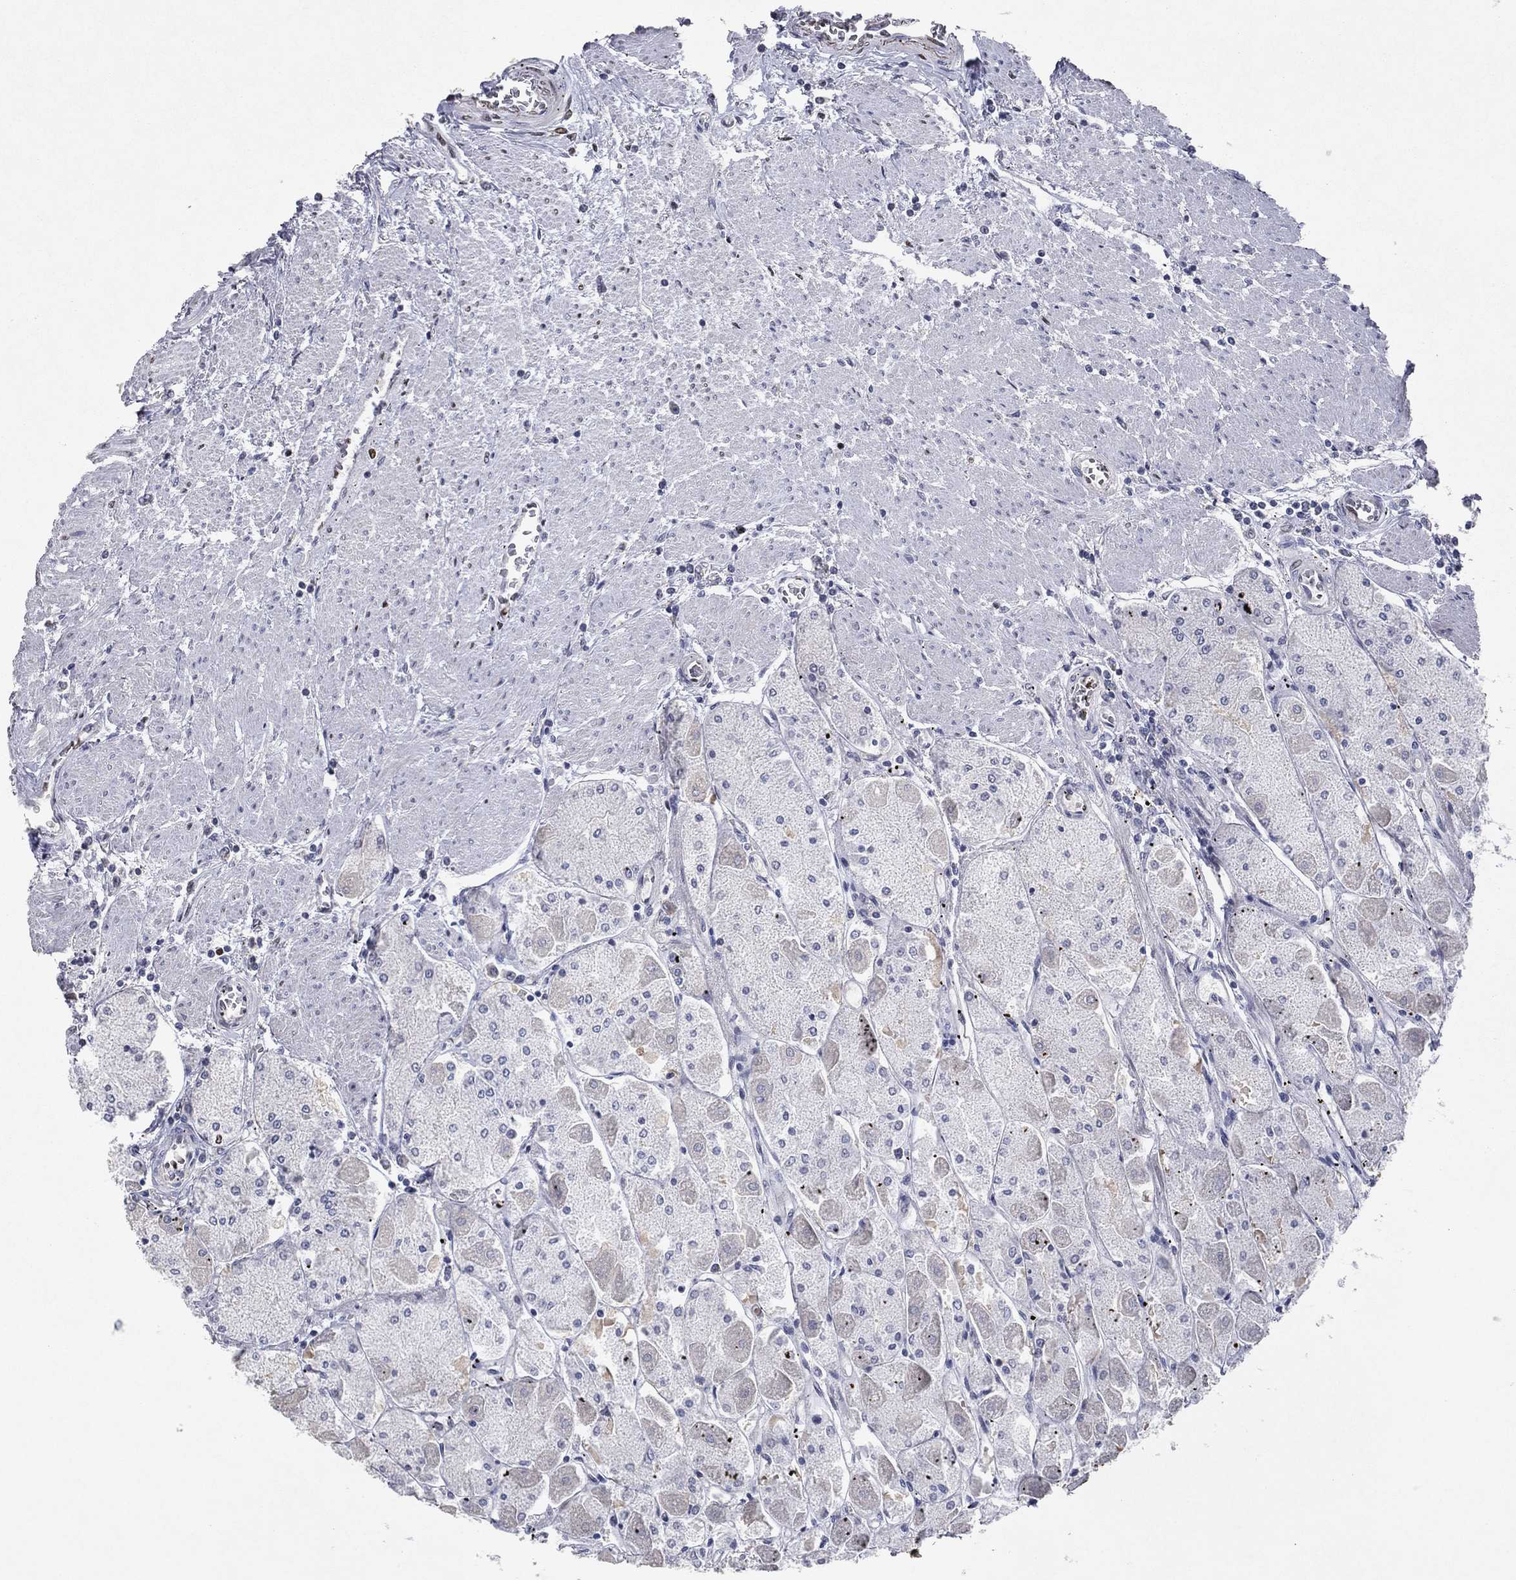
{"staining": {"intensity": "strong", "quantity": "<25%", "location": "nuclear"}, "tissue": "stomach", "cell_type": "Glandular cells", "image_type": "normal", "snomed": [{"axis": "morphology", "description": "Normal tissue, NOS"}, {"axis": "topography", "description": "Stomach"}], "caption": "Immunohistochemical staining of benign human stomach reveals medium levels of strong nuclear staining in about <25% of glandular cells.", "gene": "RTF1", "patient": {"sex": "male", "age": 70}}